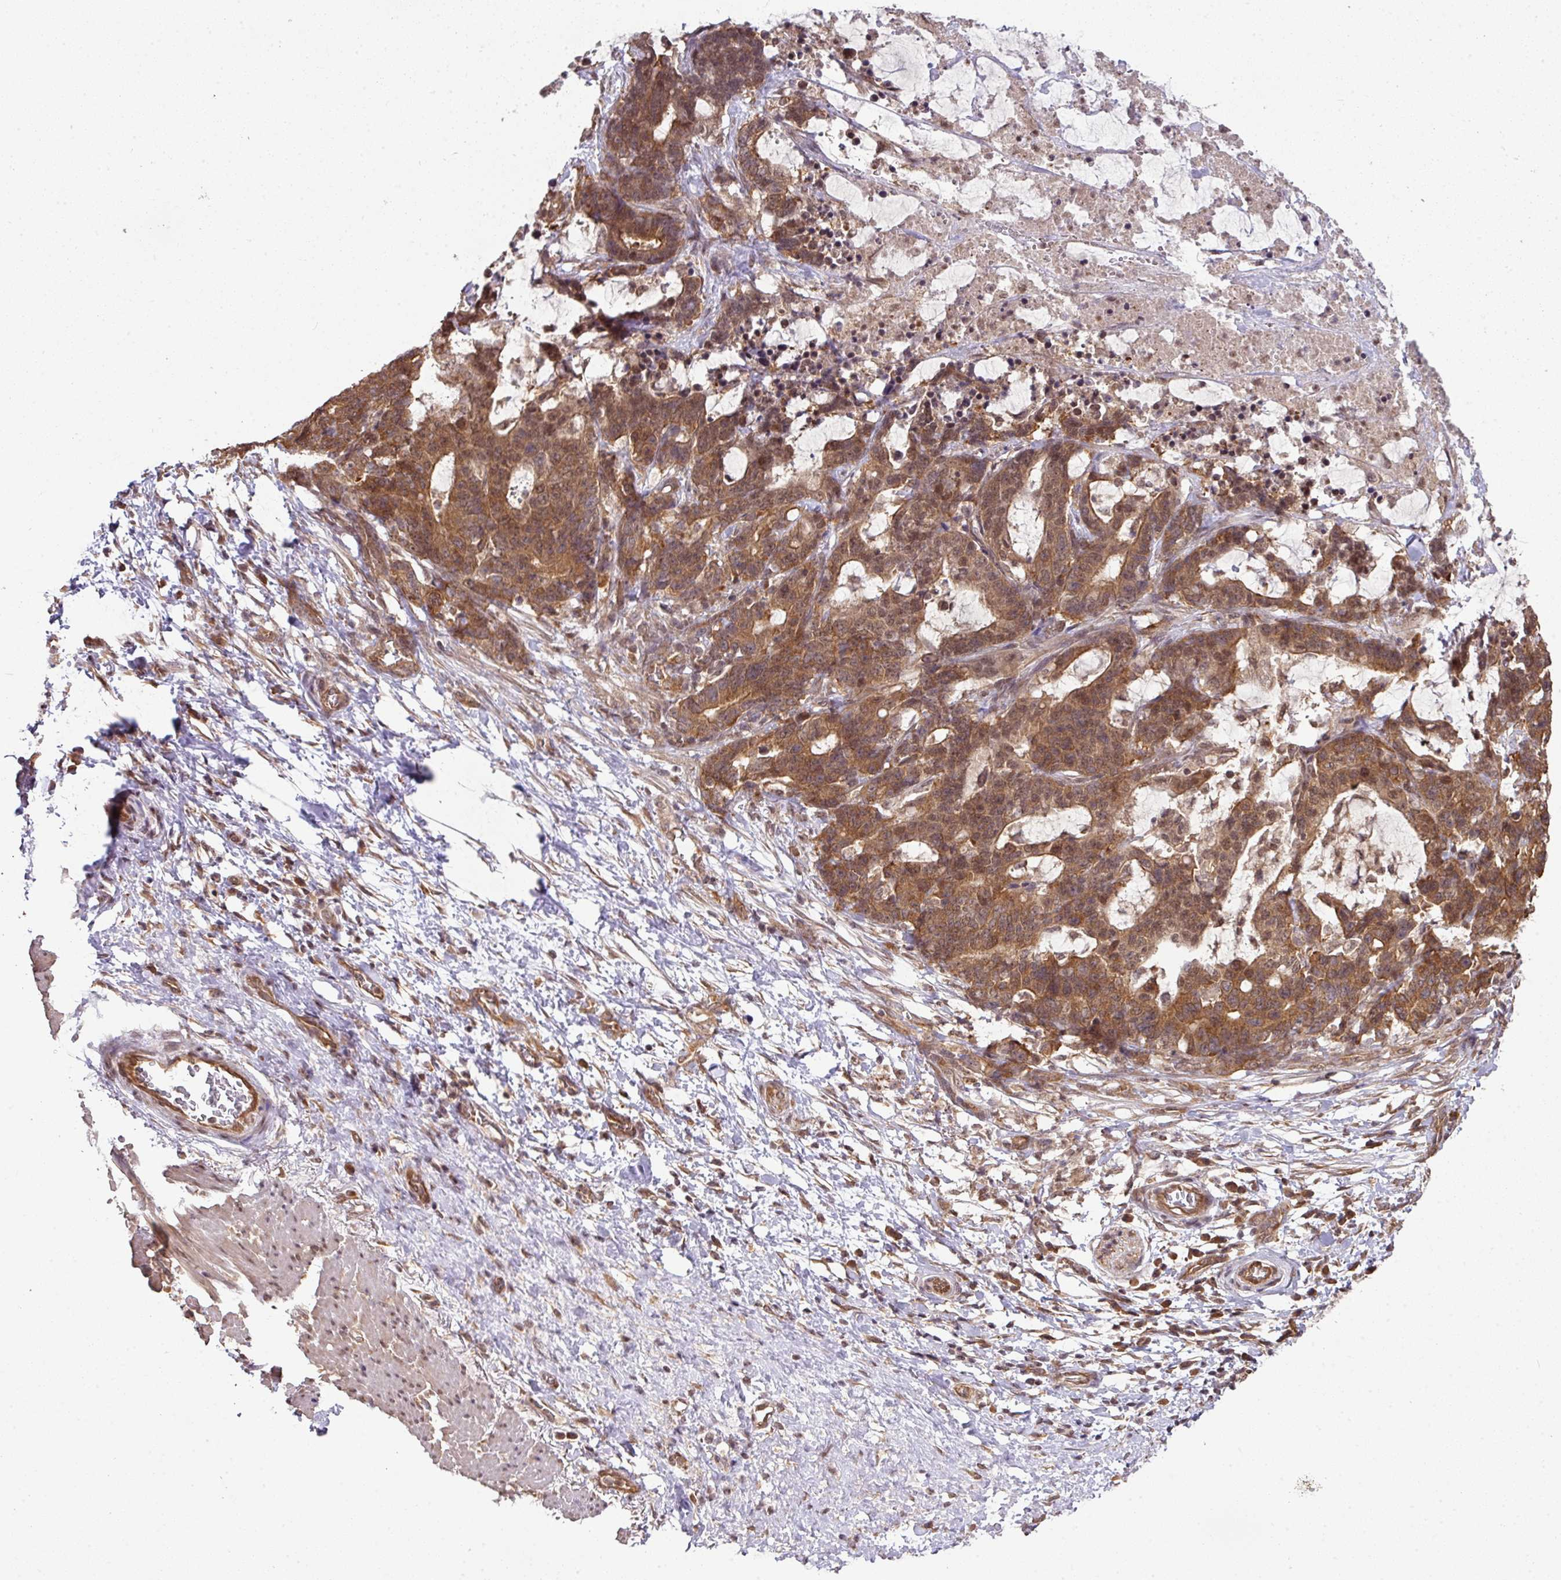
{"staining": {"intensity": "moderate", "quantity": ">75%", "location": "cytoplasmic/membranous,nuclear"}, "tissue": "stomach cancer", "cell_type": "Tumor cells", "image_type": "cancer", "snomed": [{"axis": "morphology", "description": "Normal tissue, NOS"}, {"axis": "morphology", "description": "Adenocarcinoma, NOS"}, {"axis": "topography", "description": "Stomach"}], "caption": "Protein staining exhibits moderate cytoplasmic/membranous and nuclear positivity in about >75% of tumor cells in stomach cancer. (DAB (3,3'-diaminobenzidine) IHC with brightfield microscopy, high magnification).", "gene": "ANKRD18A", "patient": {"sex": "female", "age": 64}}